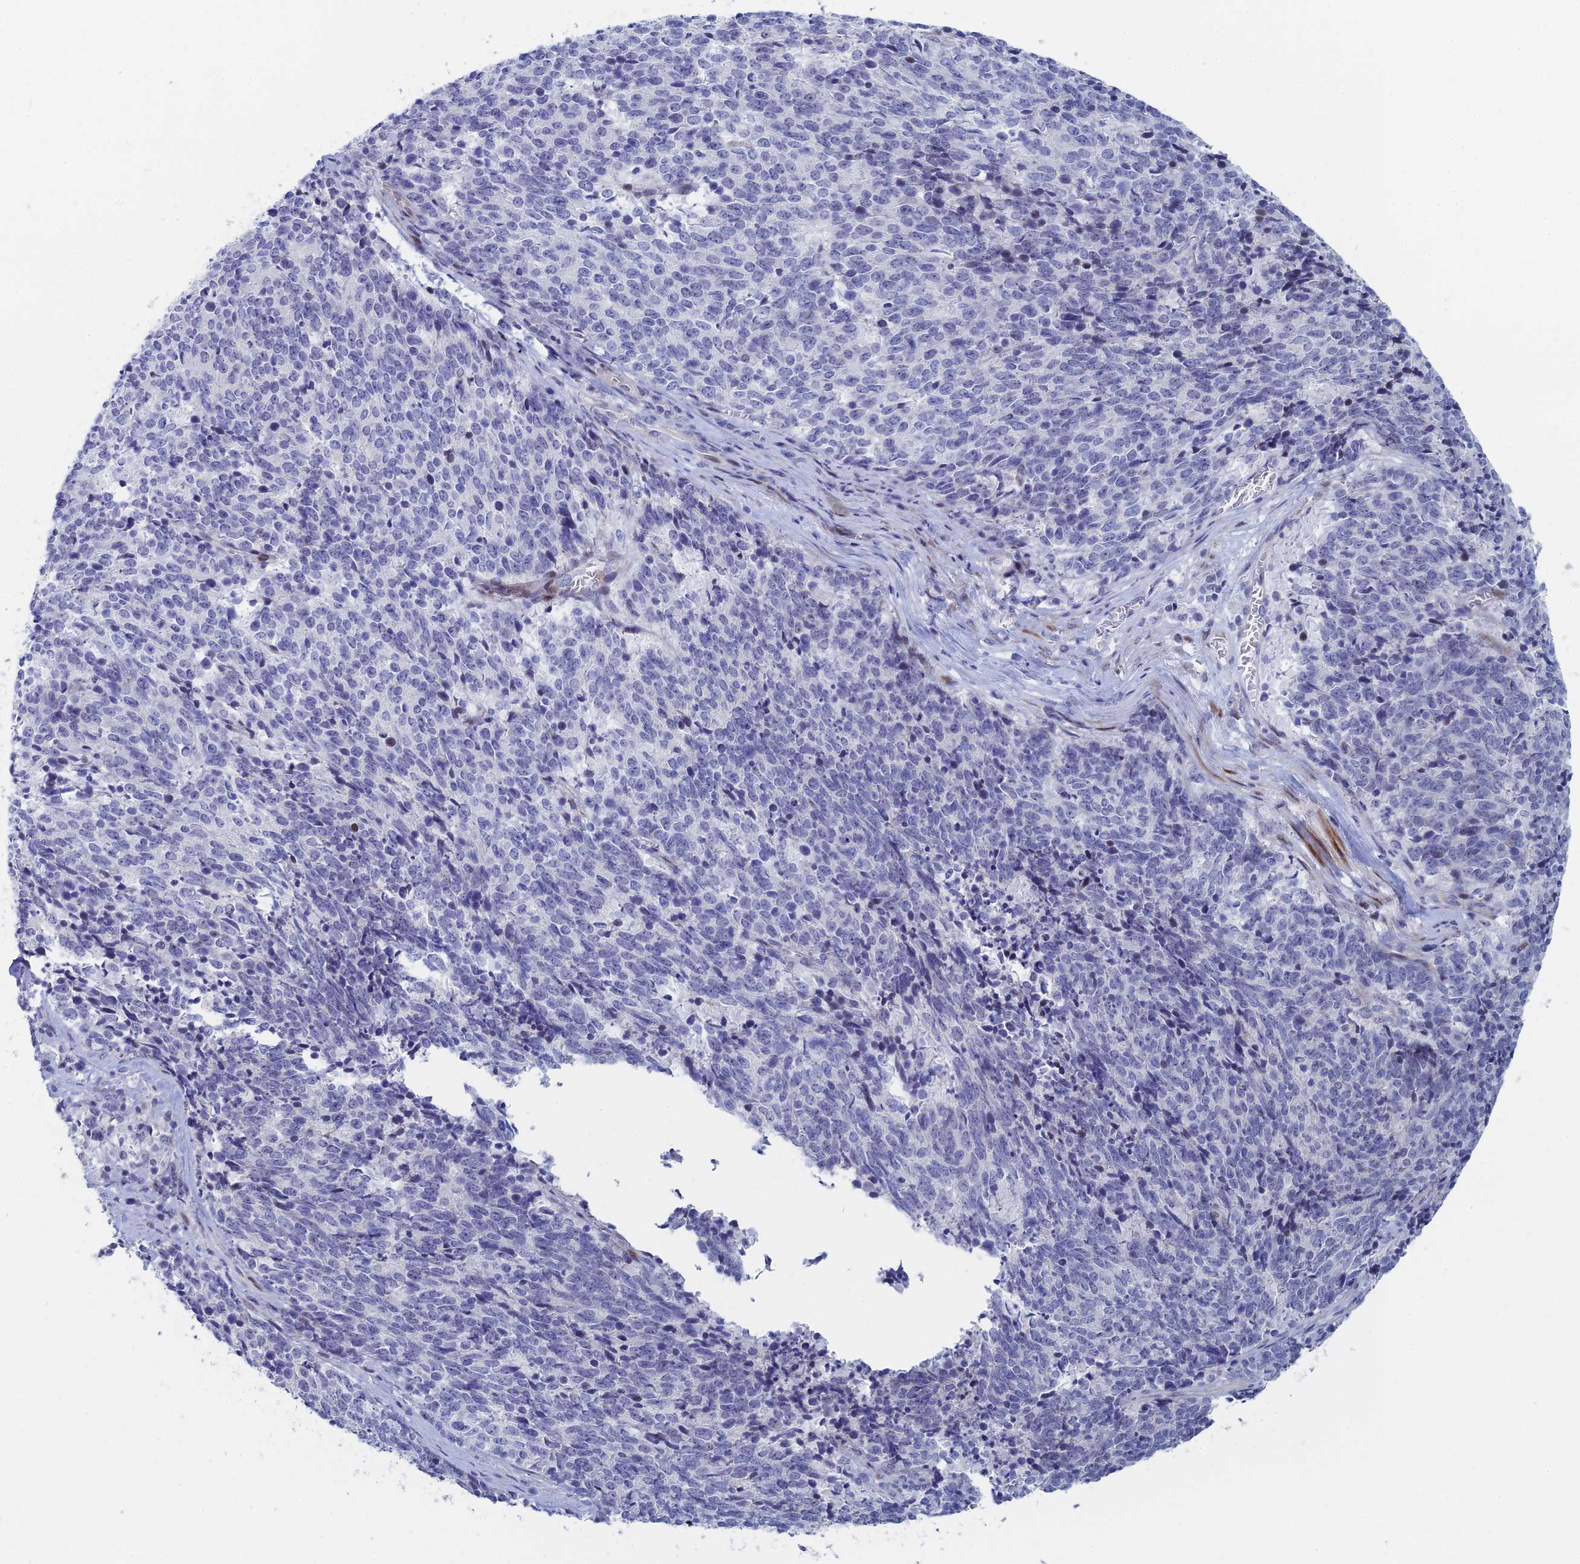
{"staining": {"intensity": "negative", "quantity": "none", "location": "none"}, "tissue": "cervical cancer", "cell_type": "Tumor cells", "image_type": "cancer", "snomed": [{"axis": "morphology", "description": "Squamous cell carcinoma, NOS"}, {"axis": "topography", "description": "Cervix"}], "caption": "Image shows no protein staining in tumor cells of cervical cancer tissue.", "gene": "DRGX", "patient": {"sex": "female", "age": 29}}